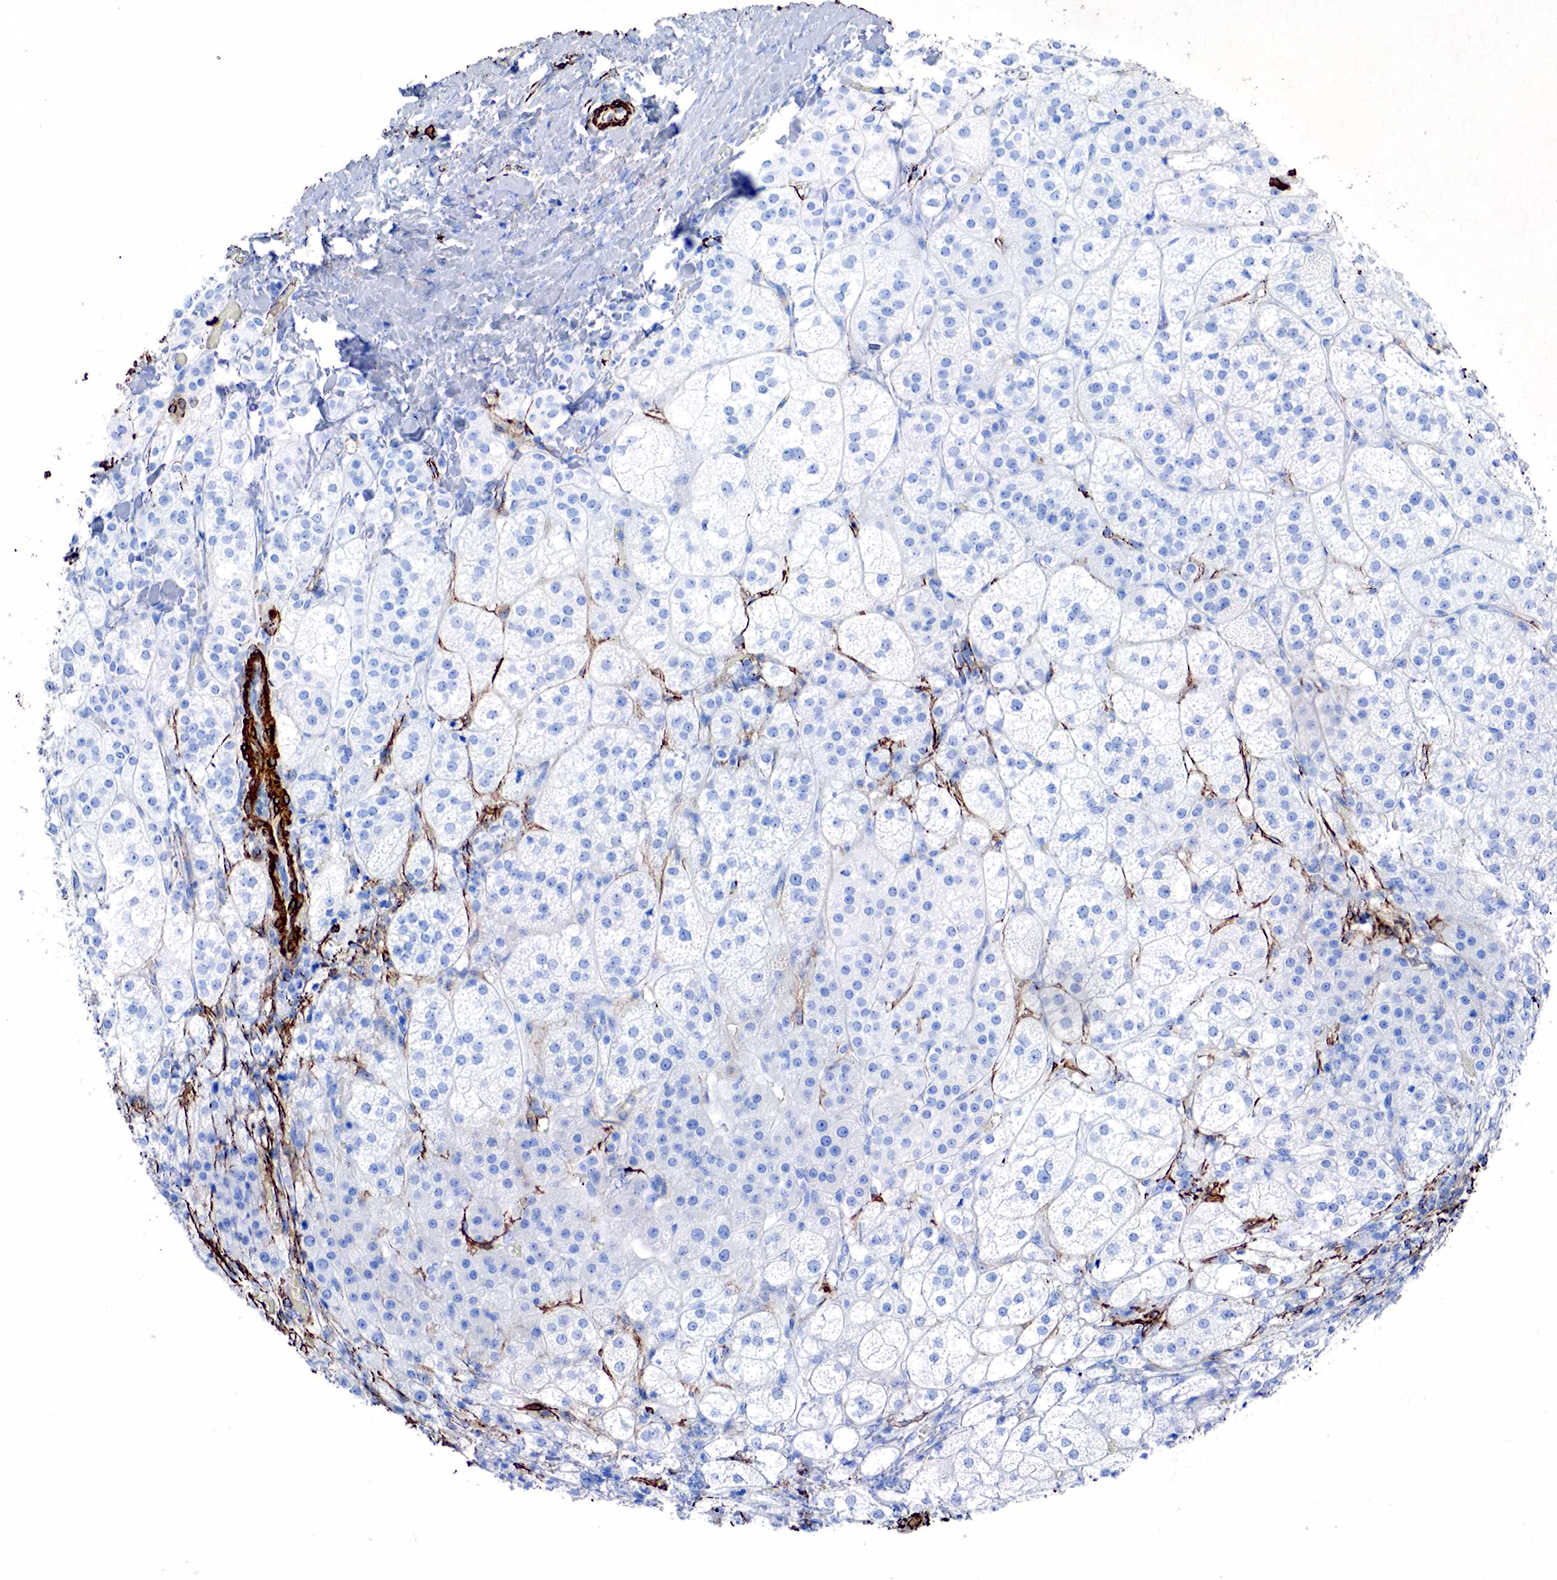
{"staining": {"intensity": "negative", "quantity": "none", "location": "none"}, "tissue": "adrenal gland", "cell_type": "Glandular cells", "image_type": "normal", "snomed": [{"axis": "morphology", "description": "Normal tissue, NOS"}, {"axis": "topography", "description": "Adrenal gland"}], "caption": "Adrenal gland was stained to show a protein in brown. There is no significant positivity in glandular cells. (IHC, brightfield microscopy, high magnification).", "gene": "ACTA1", "patient": {"sex": "female", "age": 60}}